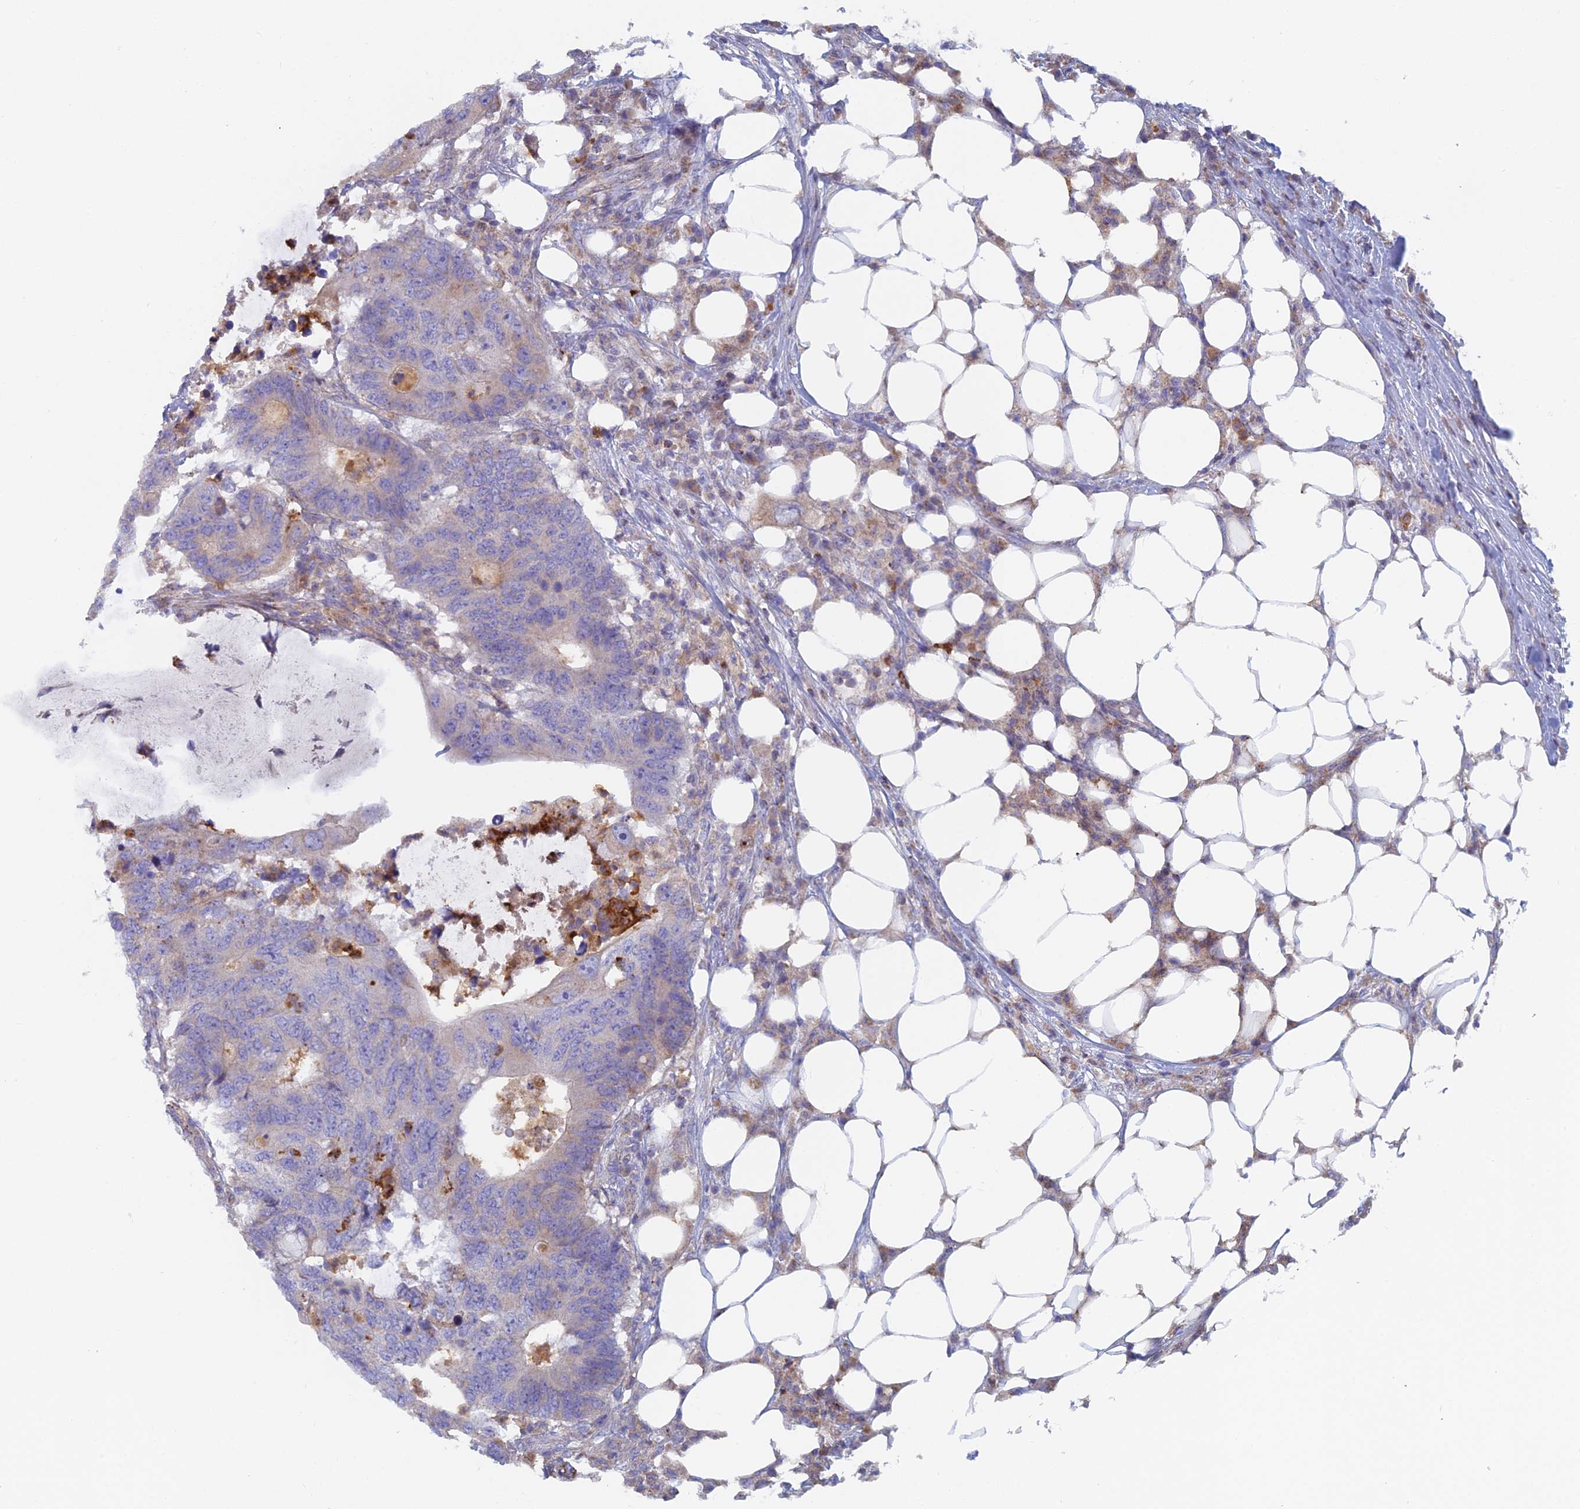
{"staining": {"intensity": "negative", "quantity": "none", "location": "none"}, "tissue": "colorectal cancer", "cell_type": "Tumor cells", "image_type": "cancer", "snomed": [{"axis": "morphology", "description": "Adenocarcinoma, NOS"}, {"axis": "topography", "description": "Colon"}], "caption": "IHC of colorectal cancer (adenocarcinoma) shows no positivity in tumor cells.", "gene": "IFTAP", "patient": {"sex": "male", "age": 71}}